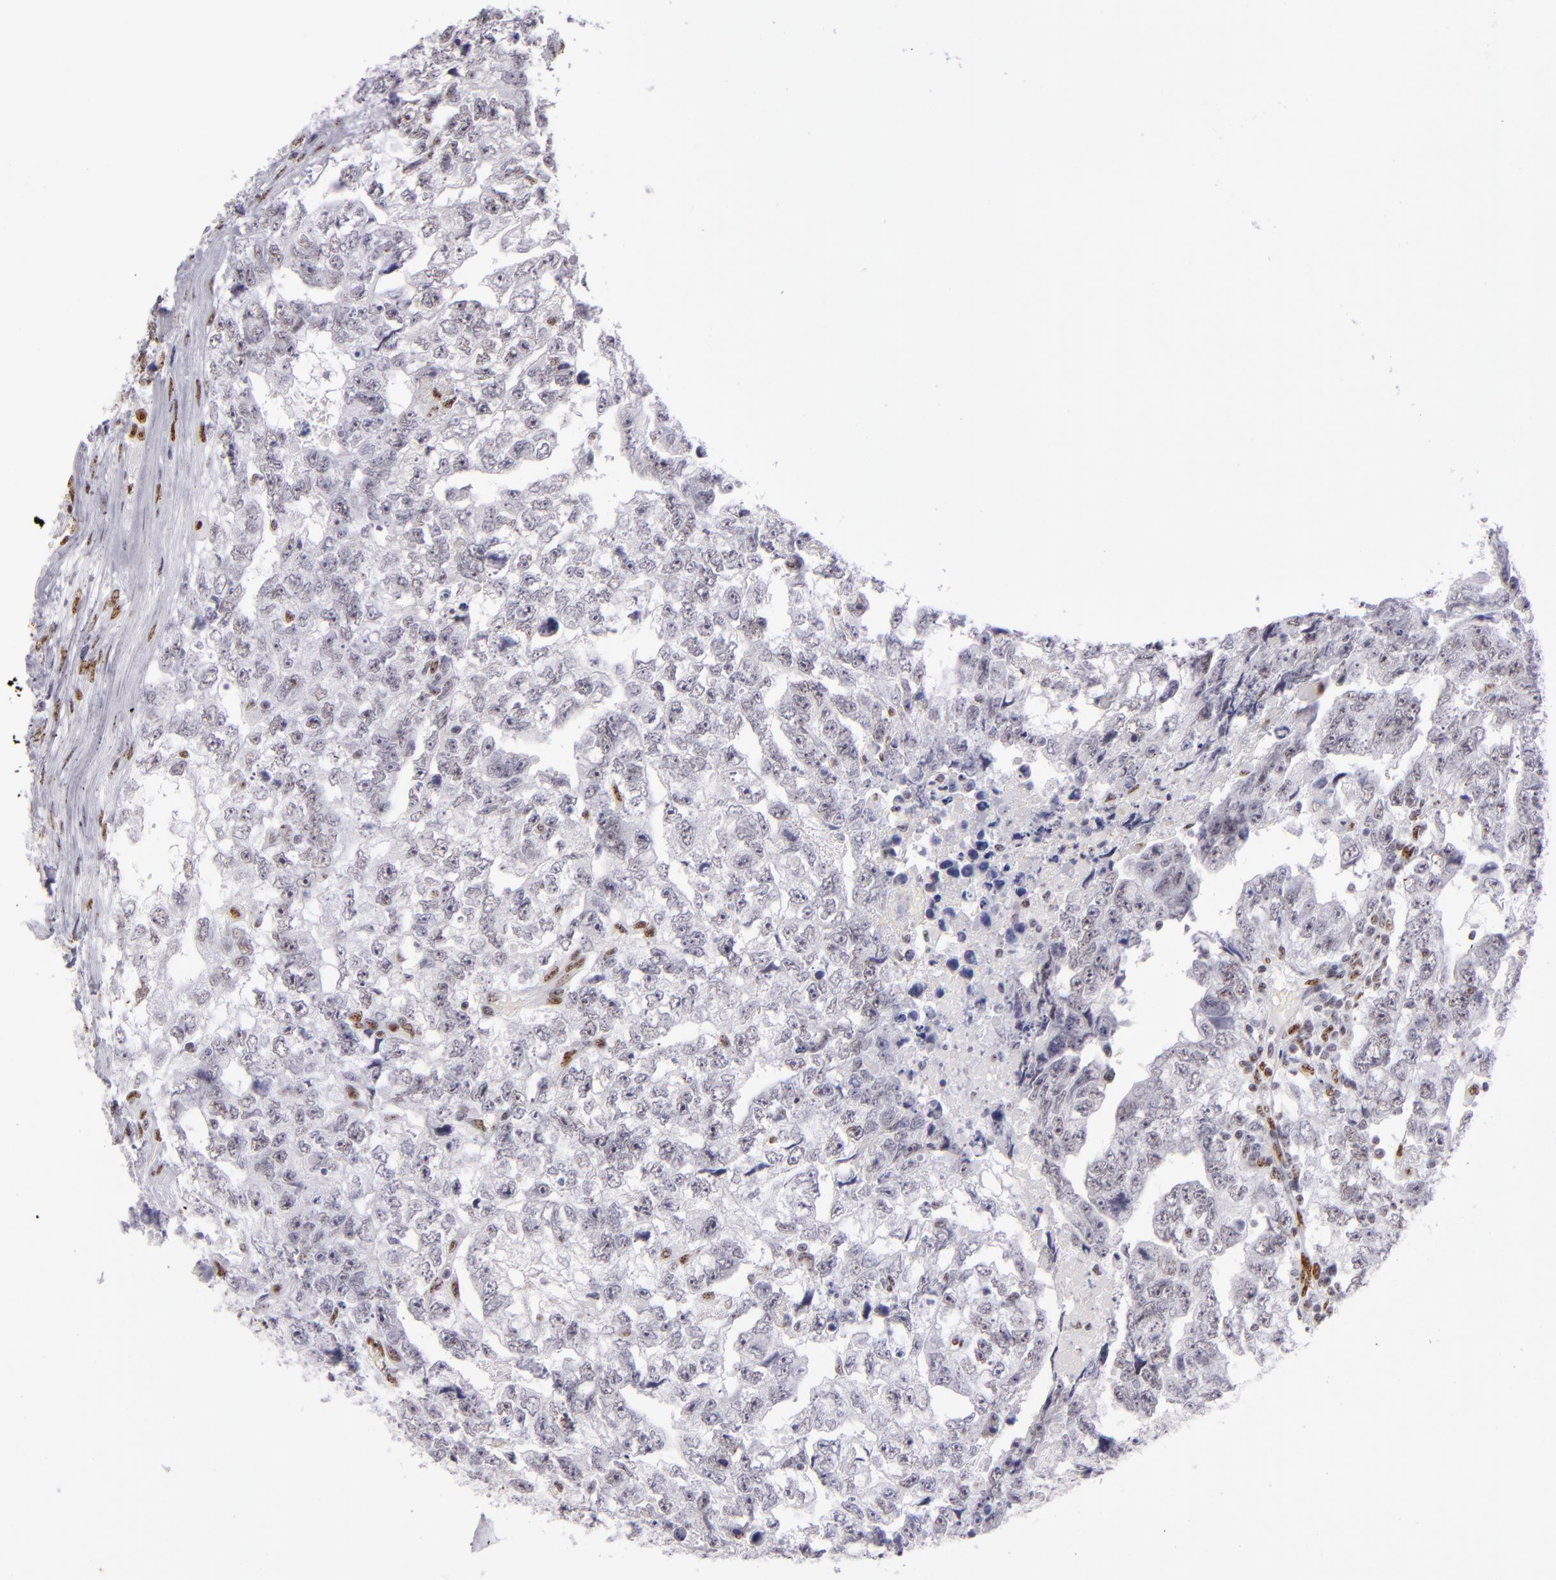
{"staining": {"intensity": "negative", "quantity": "none", "location": "none"}, "tissue": "testis cancer", "cell_type": "Tumor cells", "image_type": "cancer", "snomed": [{"axis": "morphology", "description": "Carcinoma, Embryonal, NOS"}, {"axis": "topography", "description": "Testis"}], "caption": "Immunohistochemistry of human testis cancer (embryonal carcinoma) shows no staining in tumor cells.", "gene": "TOP3A", "patient": {"sex": "male", "age": 36}}